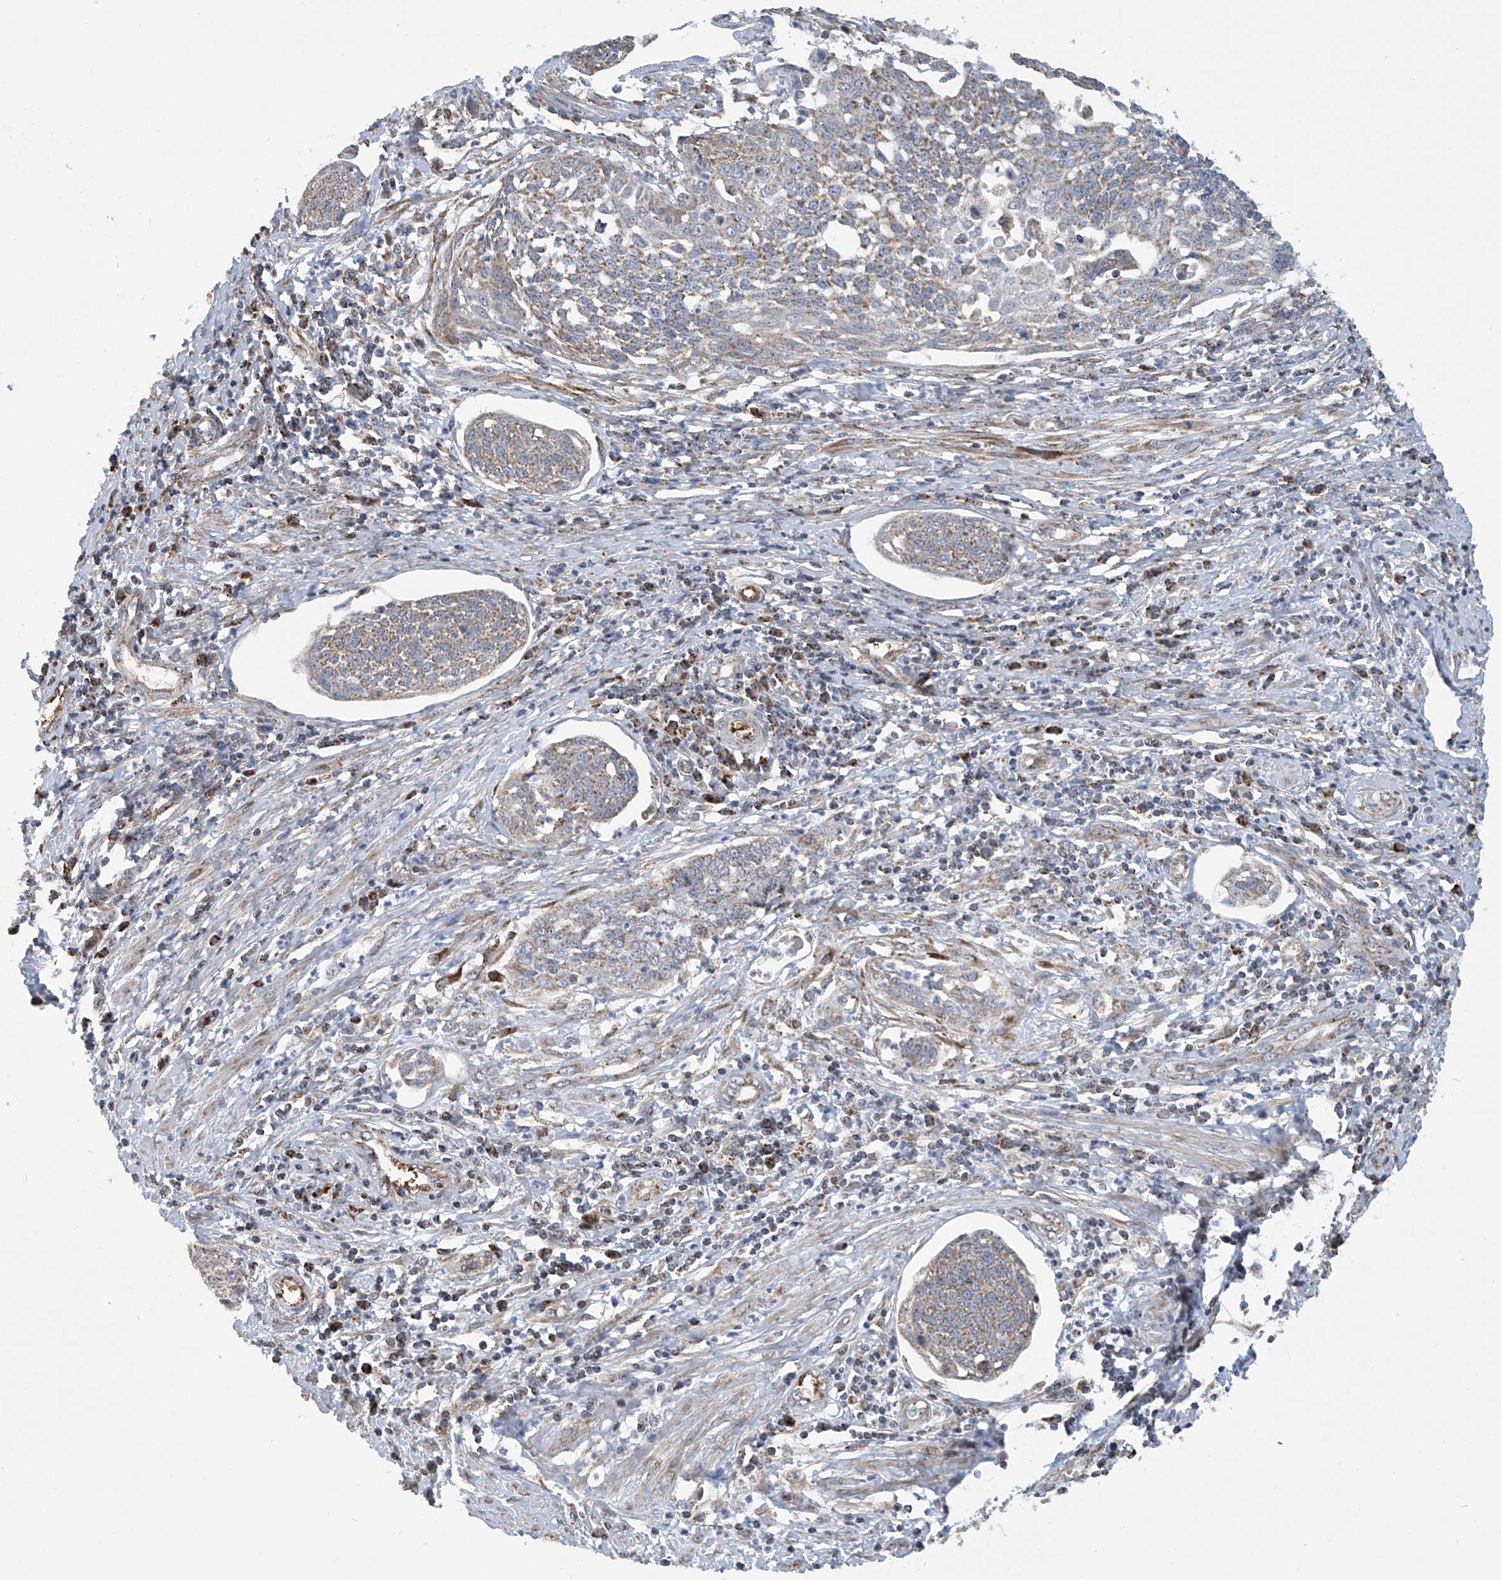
{"staining": {"intensity": "weak", "quantity": ">75%", "location": "cytoplasmic/membranous"}, "tissue": "cervical cancer", "cell_type": "Tumor cells", "image_type": "cancer", "snomed": [{"axis": "morphology", "description": "Squamous cell carcinoma, NOS"}, {"axis": "topography", "description": "Cervix"}], "caption": "Weak cytoplasmic/membranous staining is present in approximately >75% of tumor cells in cervical squamous cell carcinoma. The protein is shown in brown color, while the nuclei are stained blue.", "gene": "COMMD1", "patient": {"sex": "female", "age": 34}}